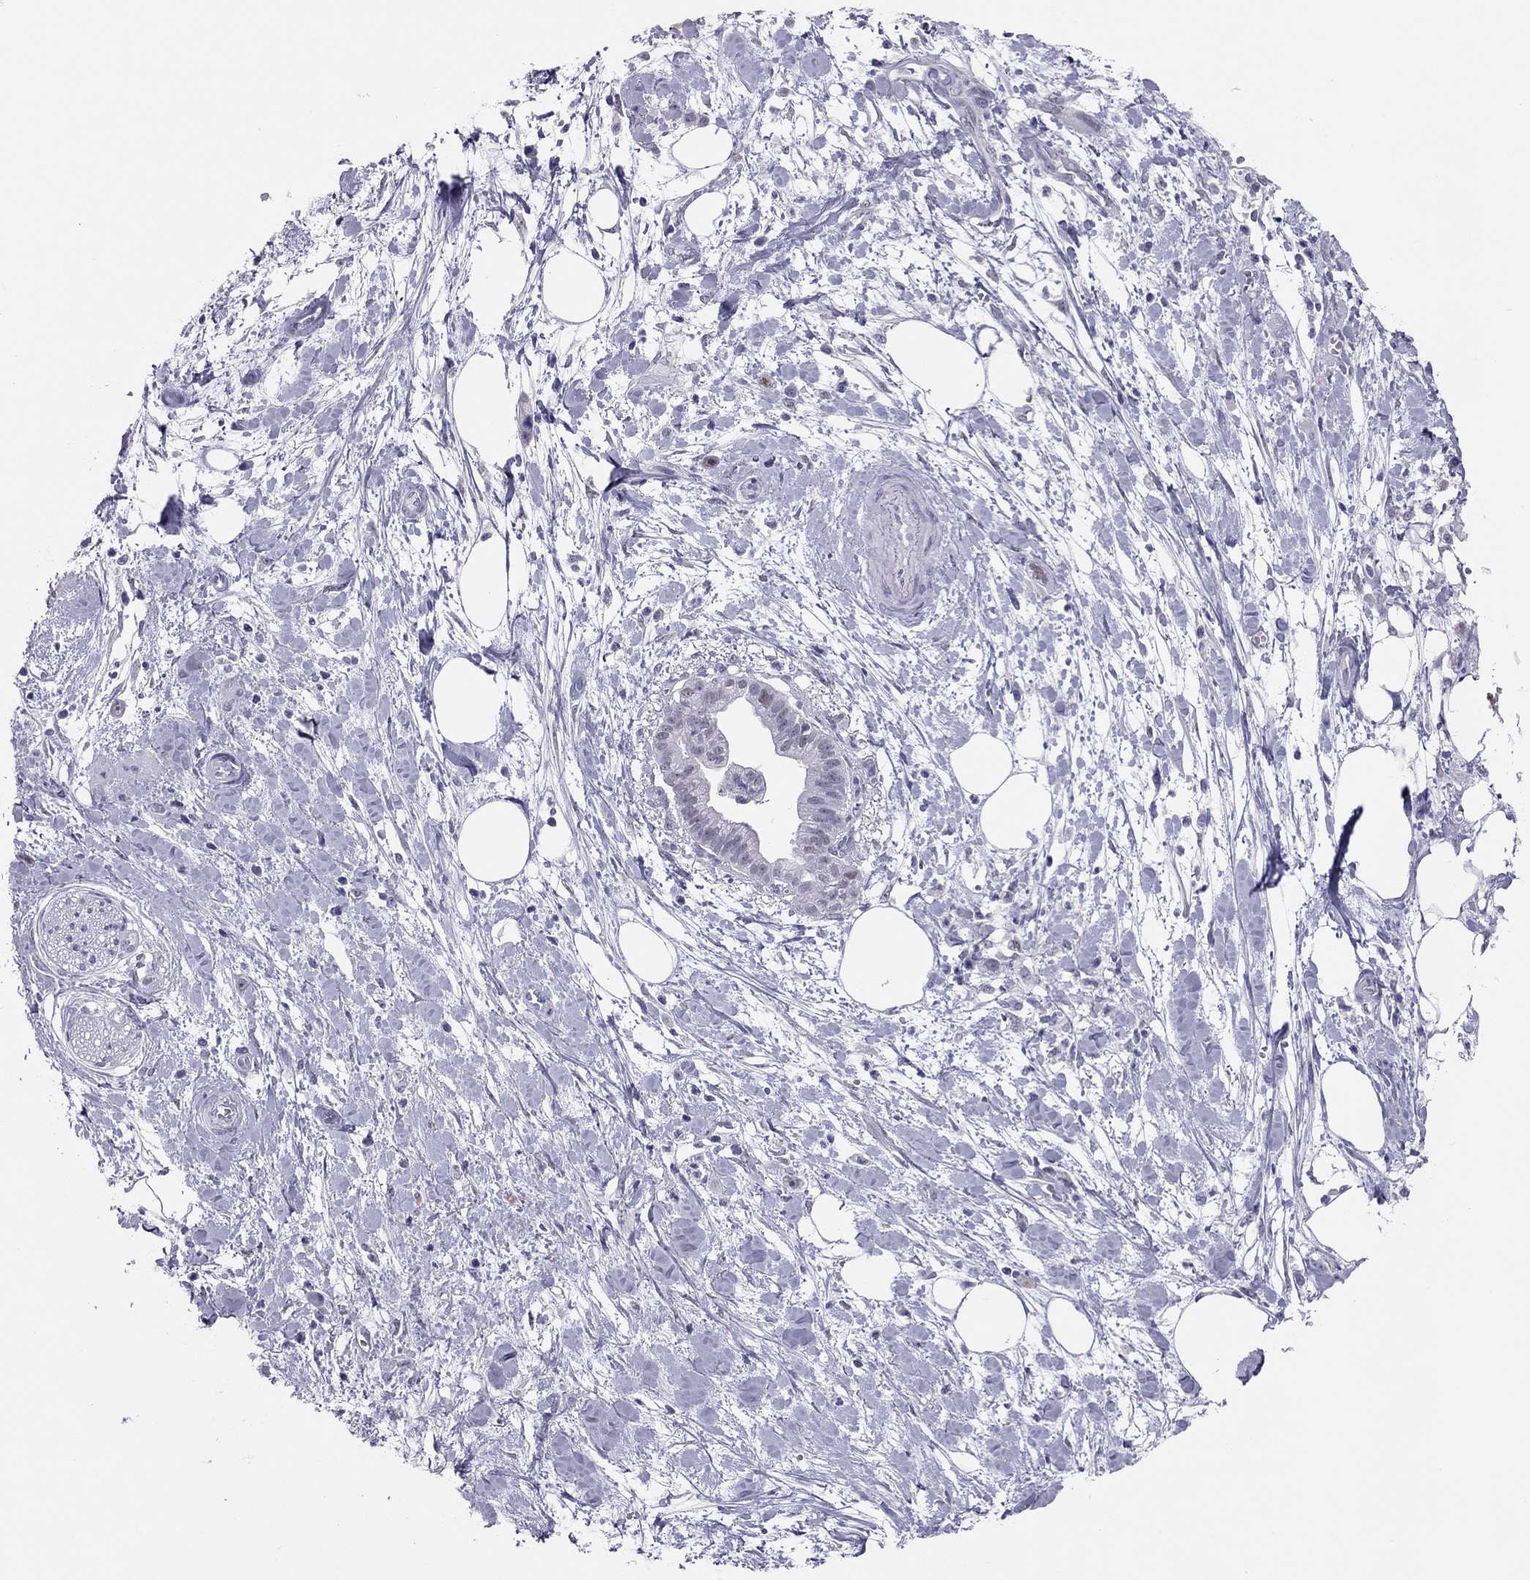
{"staining": {"intensity": "negative", "quantity": "none", "location": "none"}, "tissue": "pancreatic cancer", "cell_type": "Tumor cells", "image_type": "cancer", "snomed": [{"axis": "morphology", "description": "Normal tissue, NOS"}, {"axis": "morphology", "description": "Adenocarcinoma, NOS"}, {"axis": "topography", "description": "Lymph node"}, {"axis": "topography", "description": "Pancreas"}], "caption": "High power microscopy photomicrograph of an immunohistochemistry (IHC) histopathology image of pancreatic cancer (adenocarcinoma), revealing no significant expression in tumor cells.", "gene": "PHOX2A", "patient": {"sex": "female", "age": 58}}